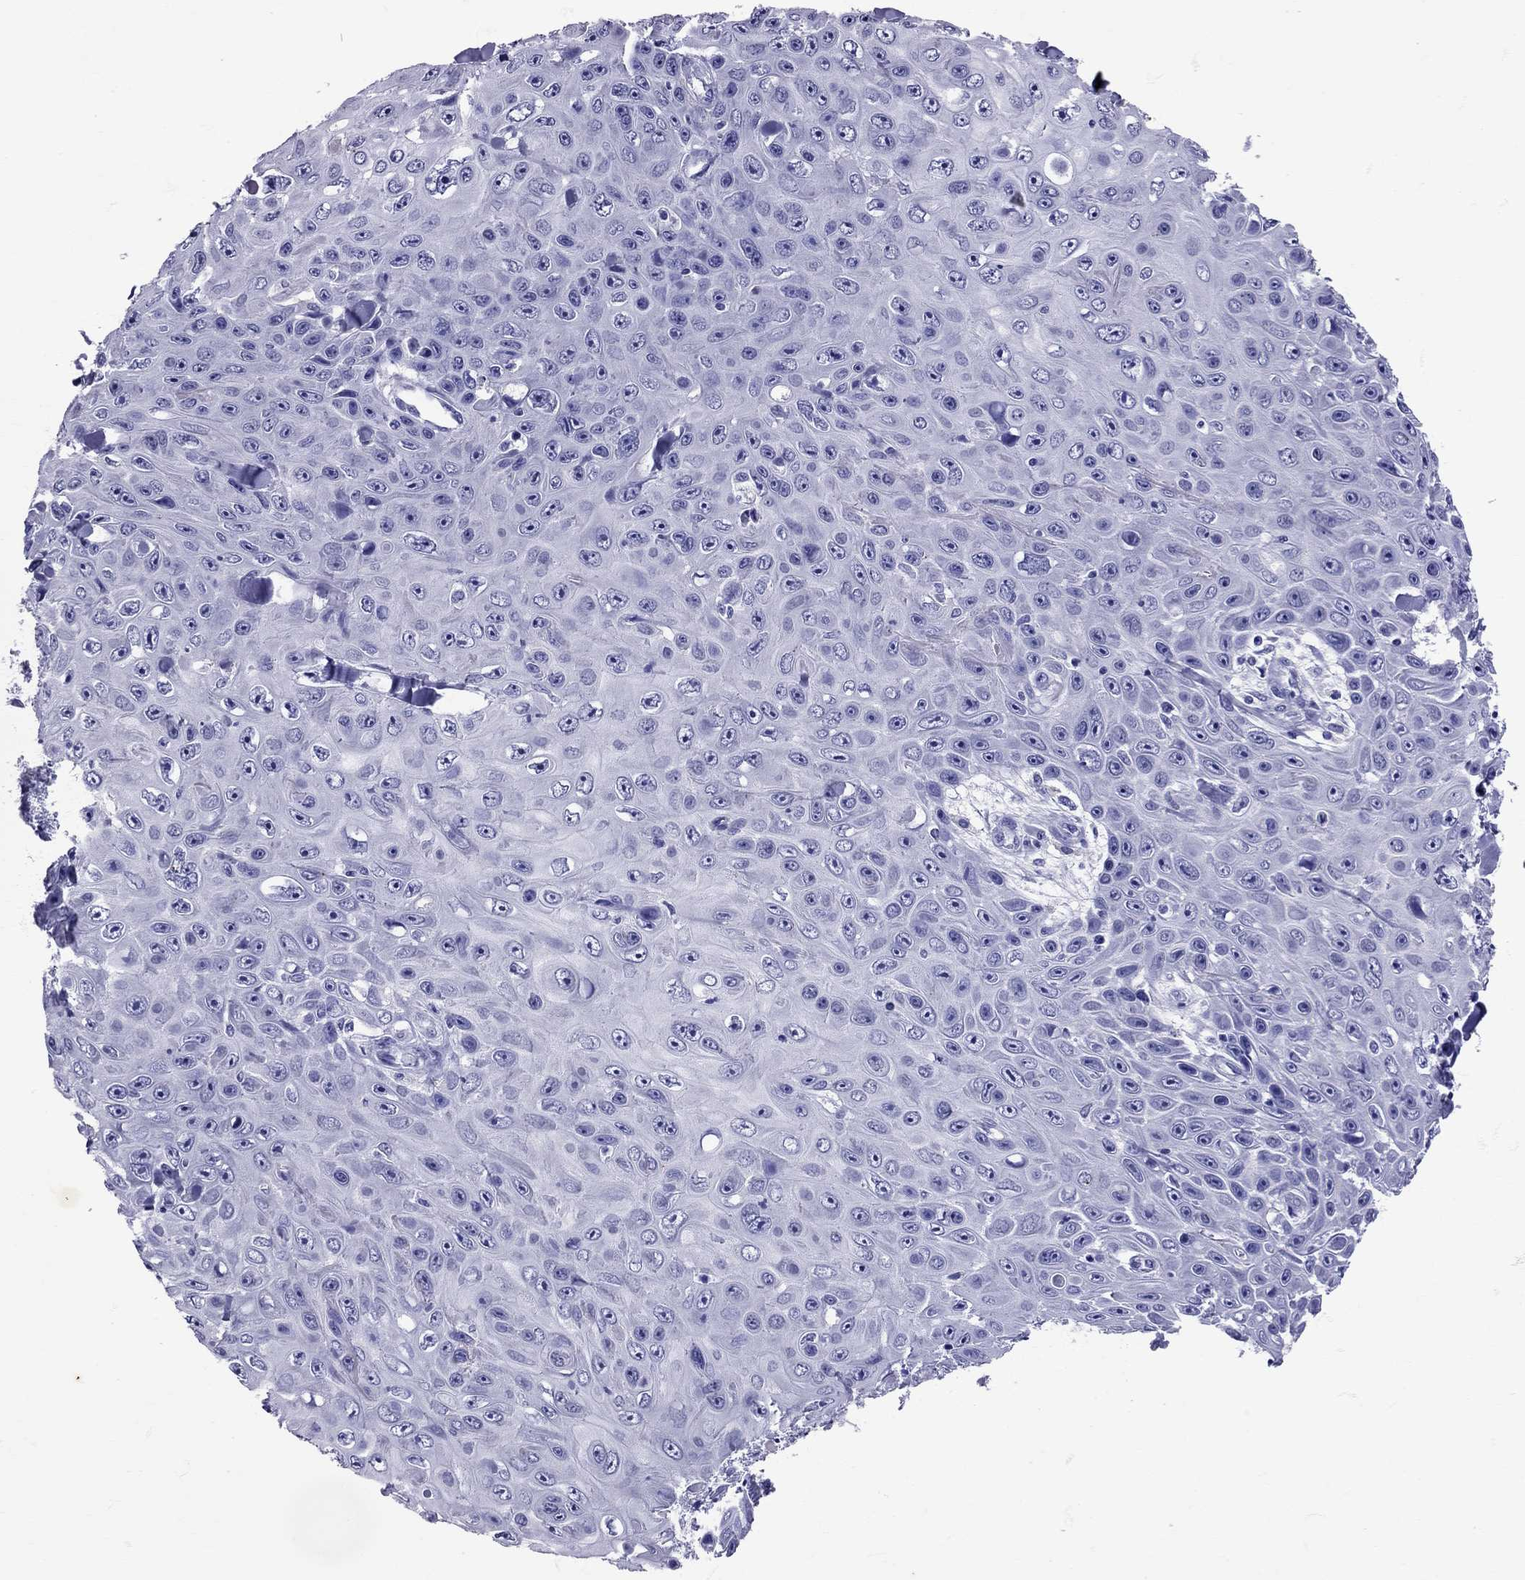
{"staining": {"intensity": "negative", "quantity": "none", "location": "none"}, "tissue": "skin cancer", "cell_type": "Tumor cells", "image_type": "cancer", "snomed": [{"axis": "morphology", "description": "Squamous cell carcinoma, NOS"}, {"axis": "topography", "description": "Skin"}], "caption": "Immunohistochemistry (IHC) image of neoplastic tissue: human skin cancer (squamous cell carcinoma) stained with DAB (3,3'-diaminobenzidine) reveals no significant protein staining in tumor cells.", "gene": "AVP", "patient": {"sex": "male", "age": 82}}